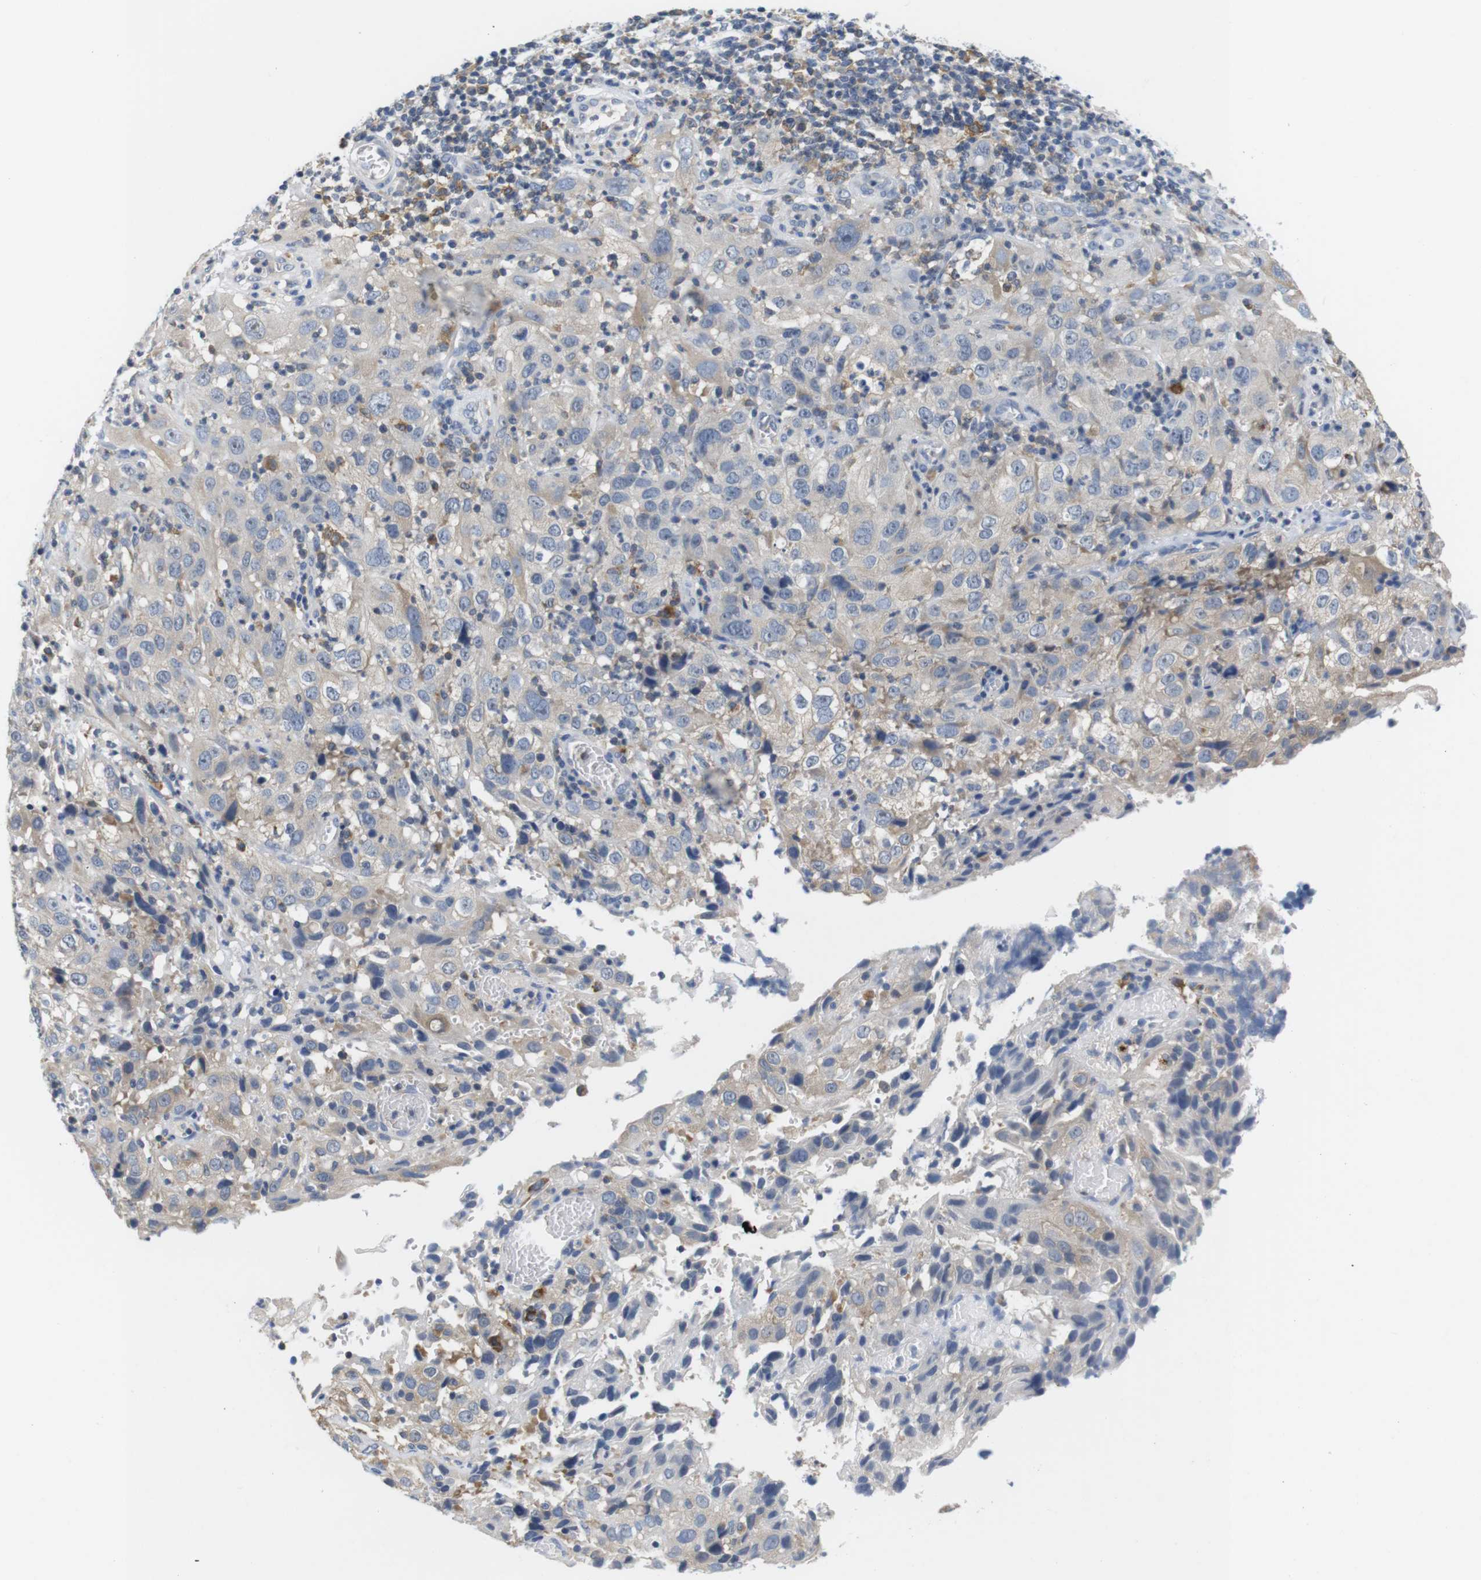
{"staining": {"intensity": "weak", "quantity": "25%-75%", "location": "cytoplasmic/membranous"}, "tissue": "cervical cancer", "cell_type": "Tumor cells", "image_type": "cancer", "snomed": [{"axis": "morphology", "description": "Squamous cell carcinoma, NOS"}, {"axis": "topography", "description": "Cervix"}], "caption": "Squamous cell carcinoma (cervical) tissue demonstrates weak cytoplasmic/membranous expression in approximately 25%-75% of tumor cells", "gene": "CNGA2", "patient": {"sex": "female", "age": 32}}